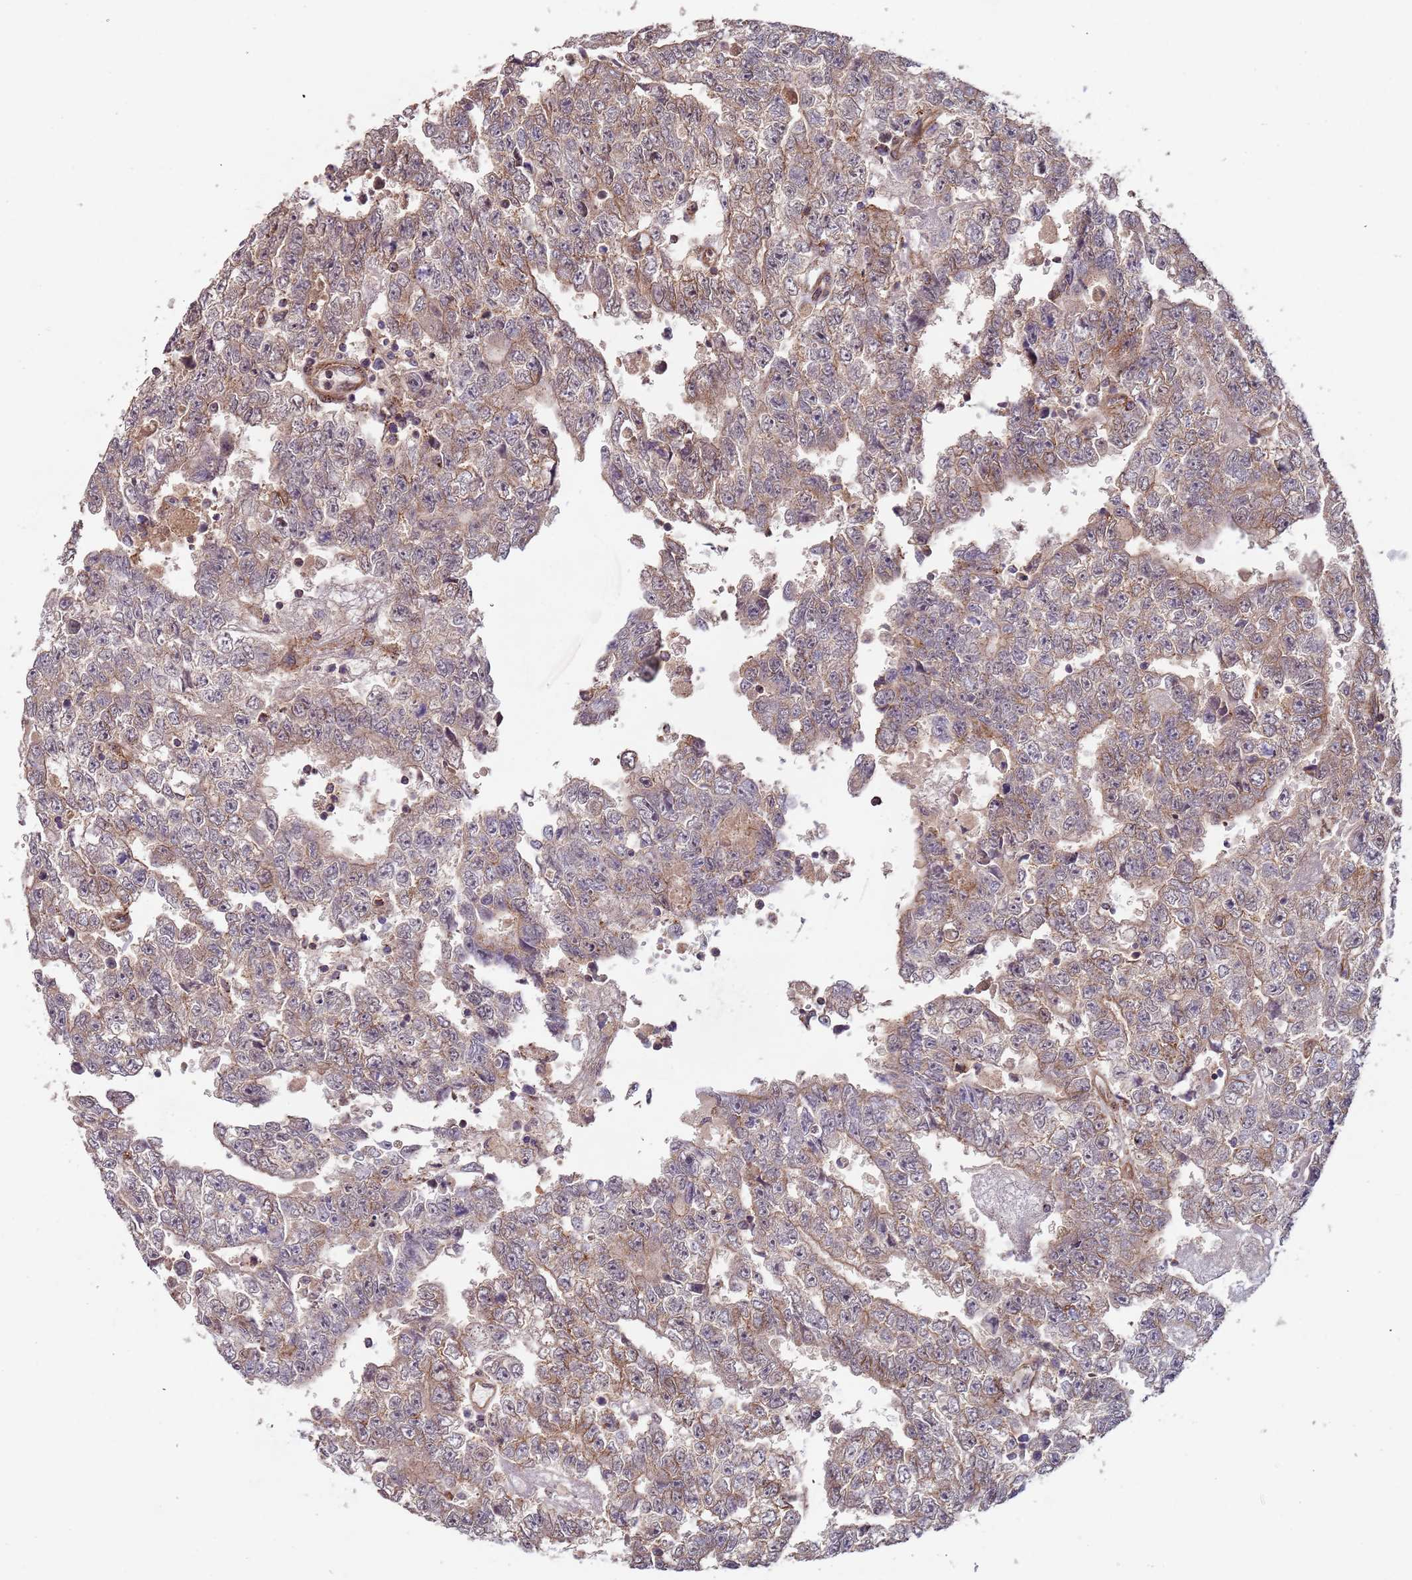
{"staining": {"intensity": "weak", "quantity": "25%-75%", "location": "cytoplasmic/membranous"}, "tissue": "testis cancer", "cell_type": "Tumor cells", "image_type": "cancer", "snomed": [{"axis": "morphology", "description": "Carcinoma, Embryonal, NOS"}, {"axis": "topography", "description": "Testis"}], "caption": "This micrograph demonstrates immunohistochemistry (IHC) staining of testis cancer (embryonal carcinoma), with low weak cytoplasmic/membranous staining in approximately 25%-75% of tumor cells.", "gene": "KANSL1L", "patient": {"sex": "male", "age": 25}}